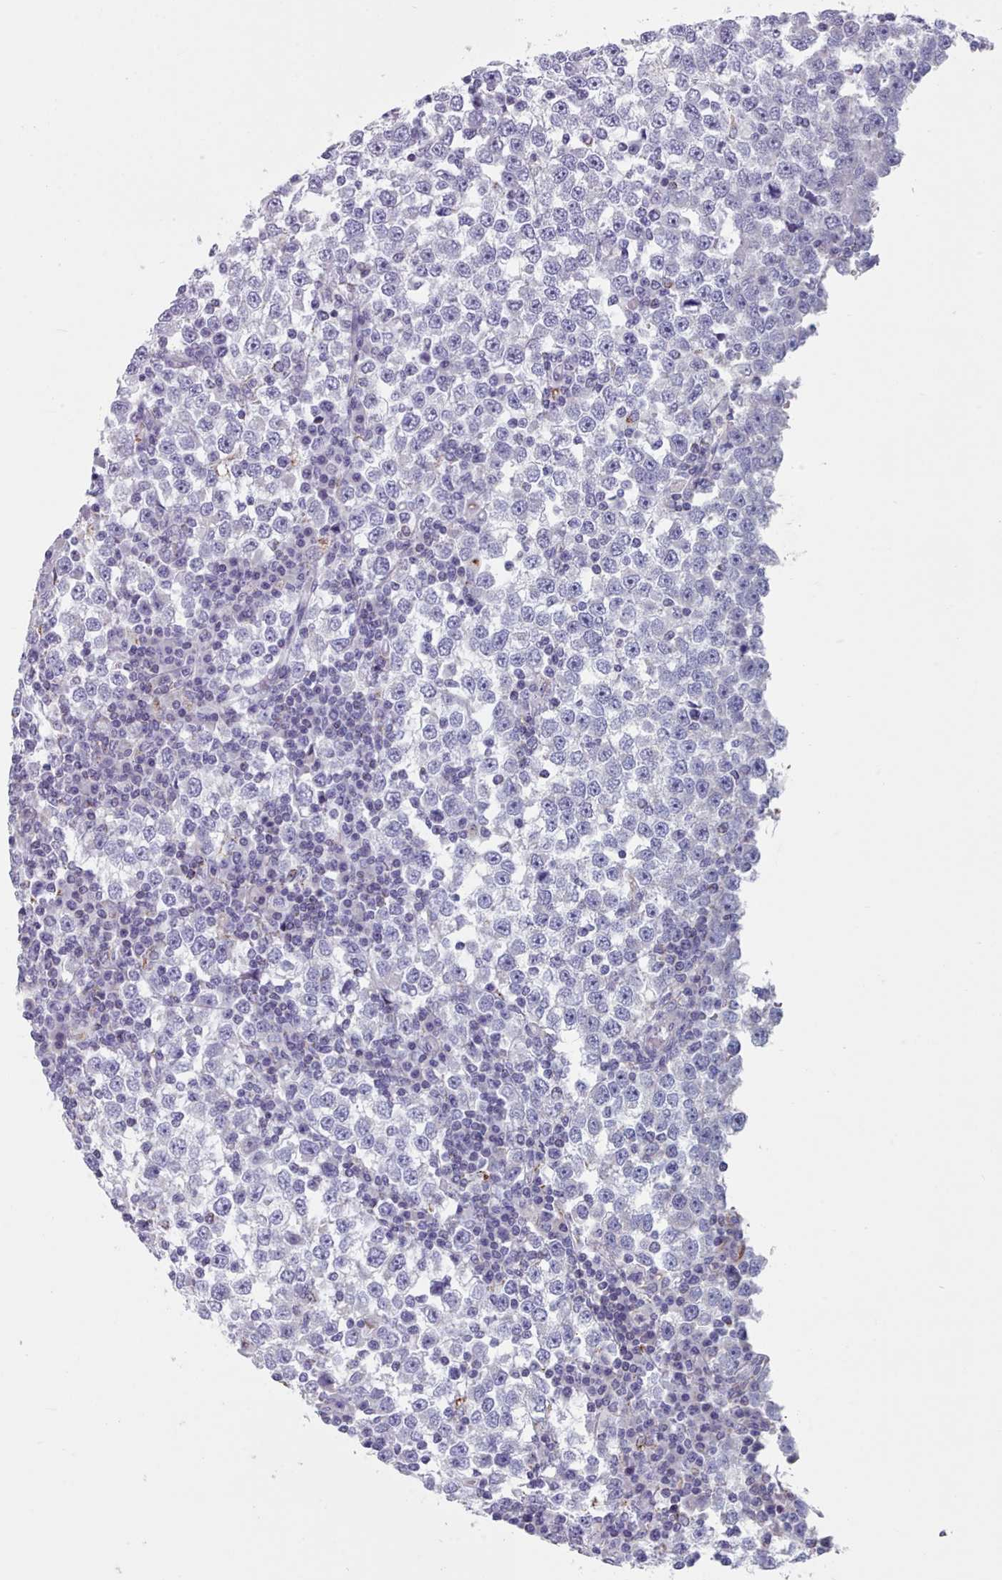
{"staining": {"intensity": "weak", "quantity": "<25%", "location": "cytoplasmic/membranous"}, "tissue": "testis cancer", "cell_type": "Tumor cells", "image_type": "cancer", "snomed": [{"axis": "morphology", "description": "Seminoma, NOS"}, {"axis": "topography", "description": "Testis"}], "caption": "A micrograph of testis cancer stained for a protein reveals no brown staining in tumor cells. (DAB (3,3'-diaminobenzidine) immunohistochemistry (IHC) visualized using brightfield microscopy, high magnification).", "gene": "FAM170B", "patient": {"sex": "male", "age": 65}}